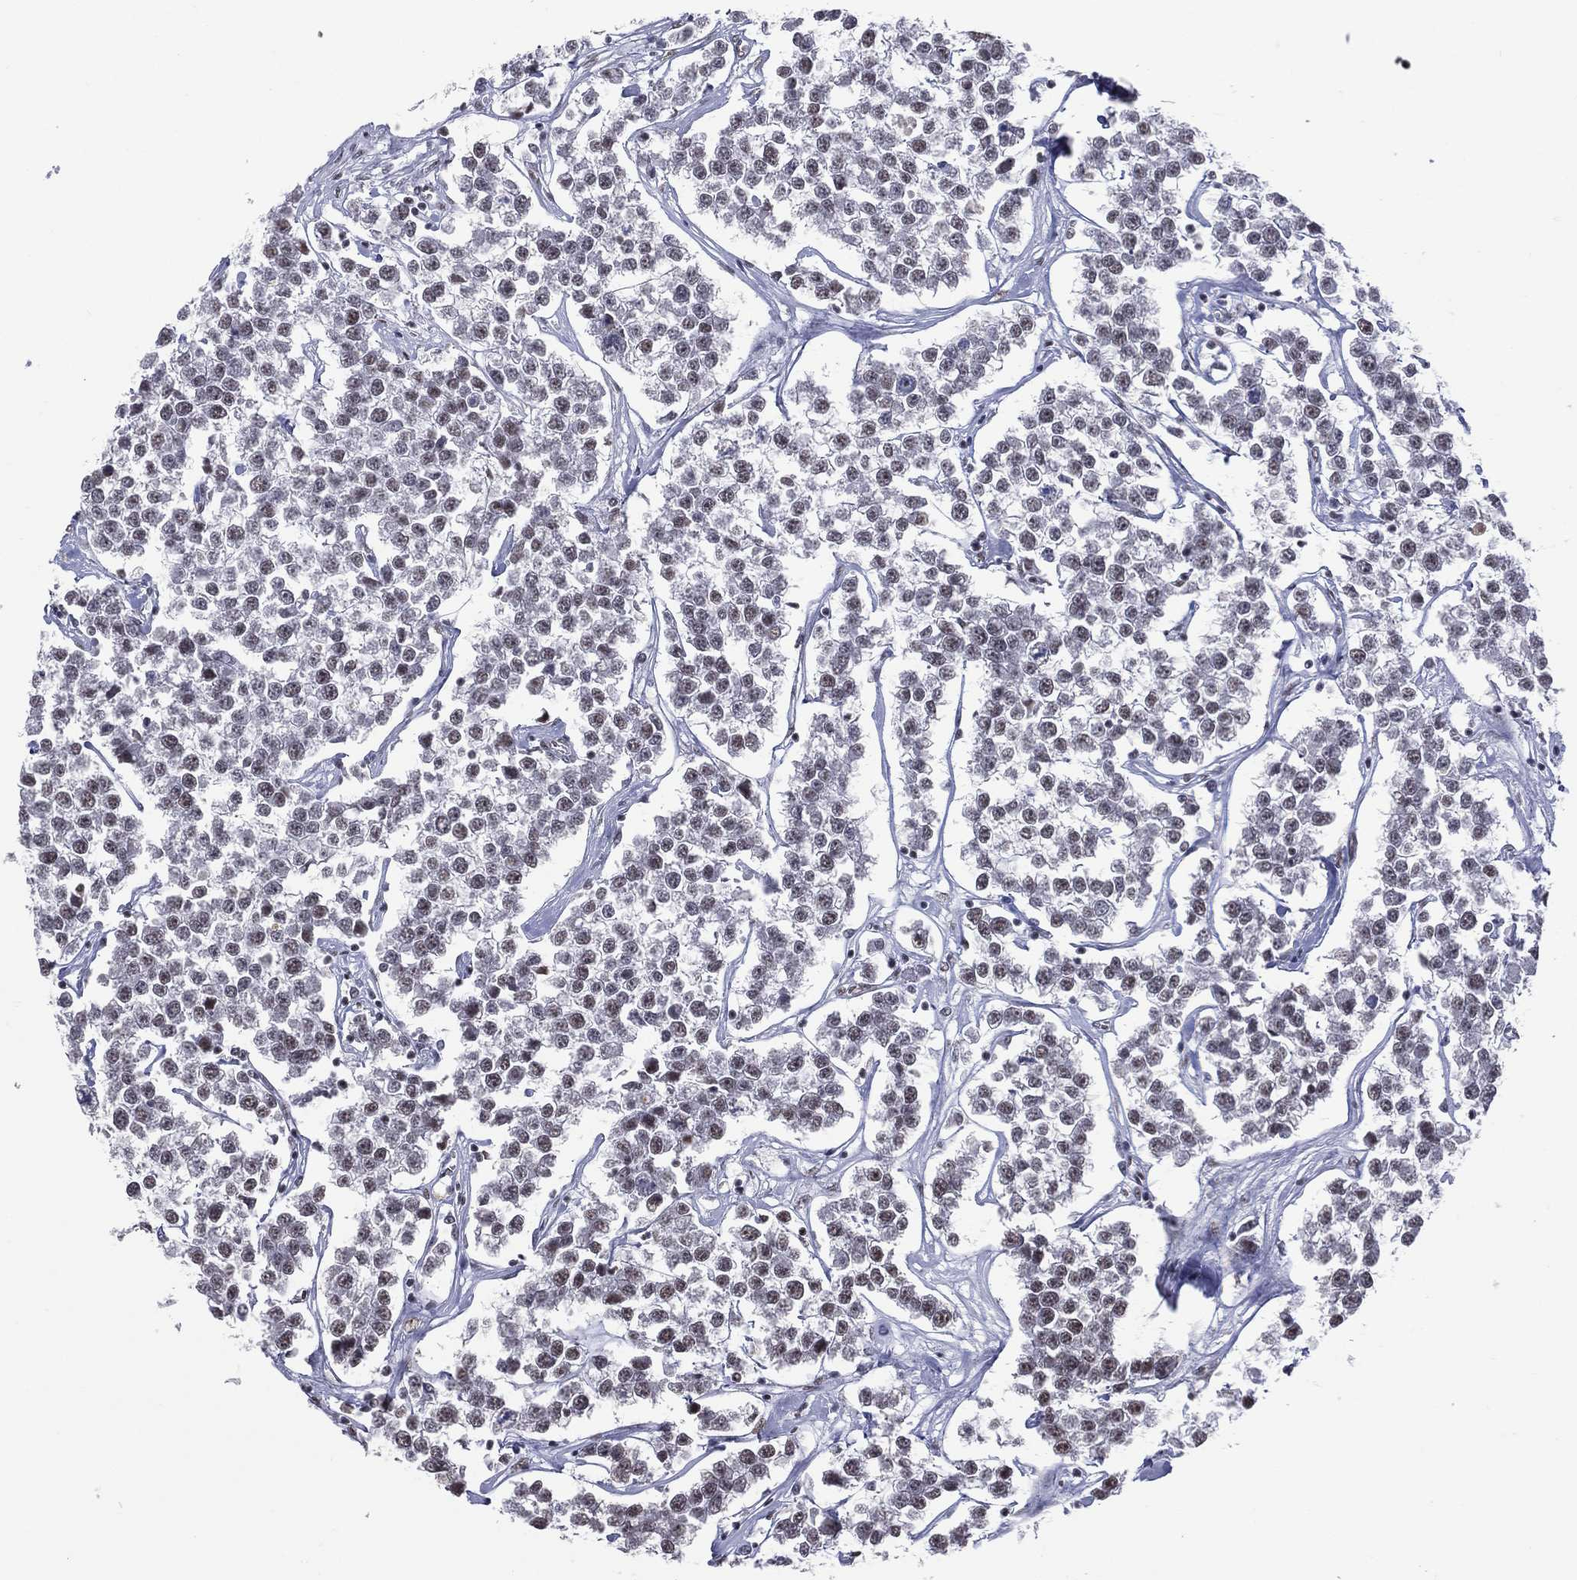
{"staining": {"intensity": "weak", "quantity": "<25%", "location": "nuclear"}, "tissue": "testis cancer", "cell_type": "Tumor cells", "image_type": "cancer", "snomed": [{"axis": "morphology", "description": "Seminoma, NOS"}, {"axis": "topography", "description": "Testis"}], "caption": "DAB (3,3'-diaminobenzidine) immunohistochemical staining of testis cancer (seminoma) demonstrates no significant expression in tumor cells.", "gene": "ZNF7", "patient": {"sex": "male", "age": 59}}